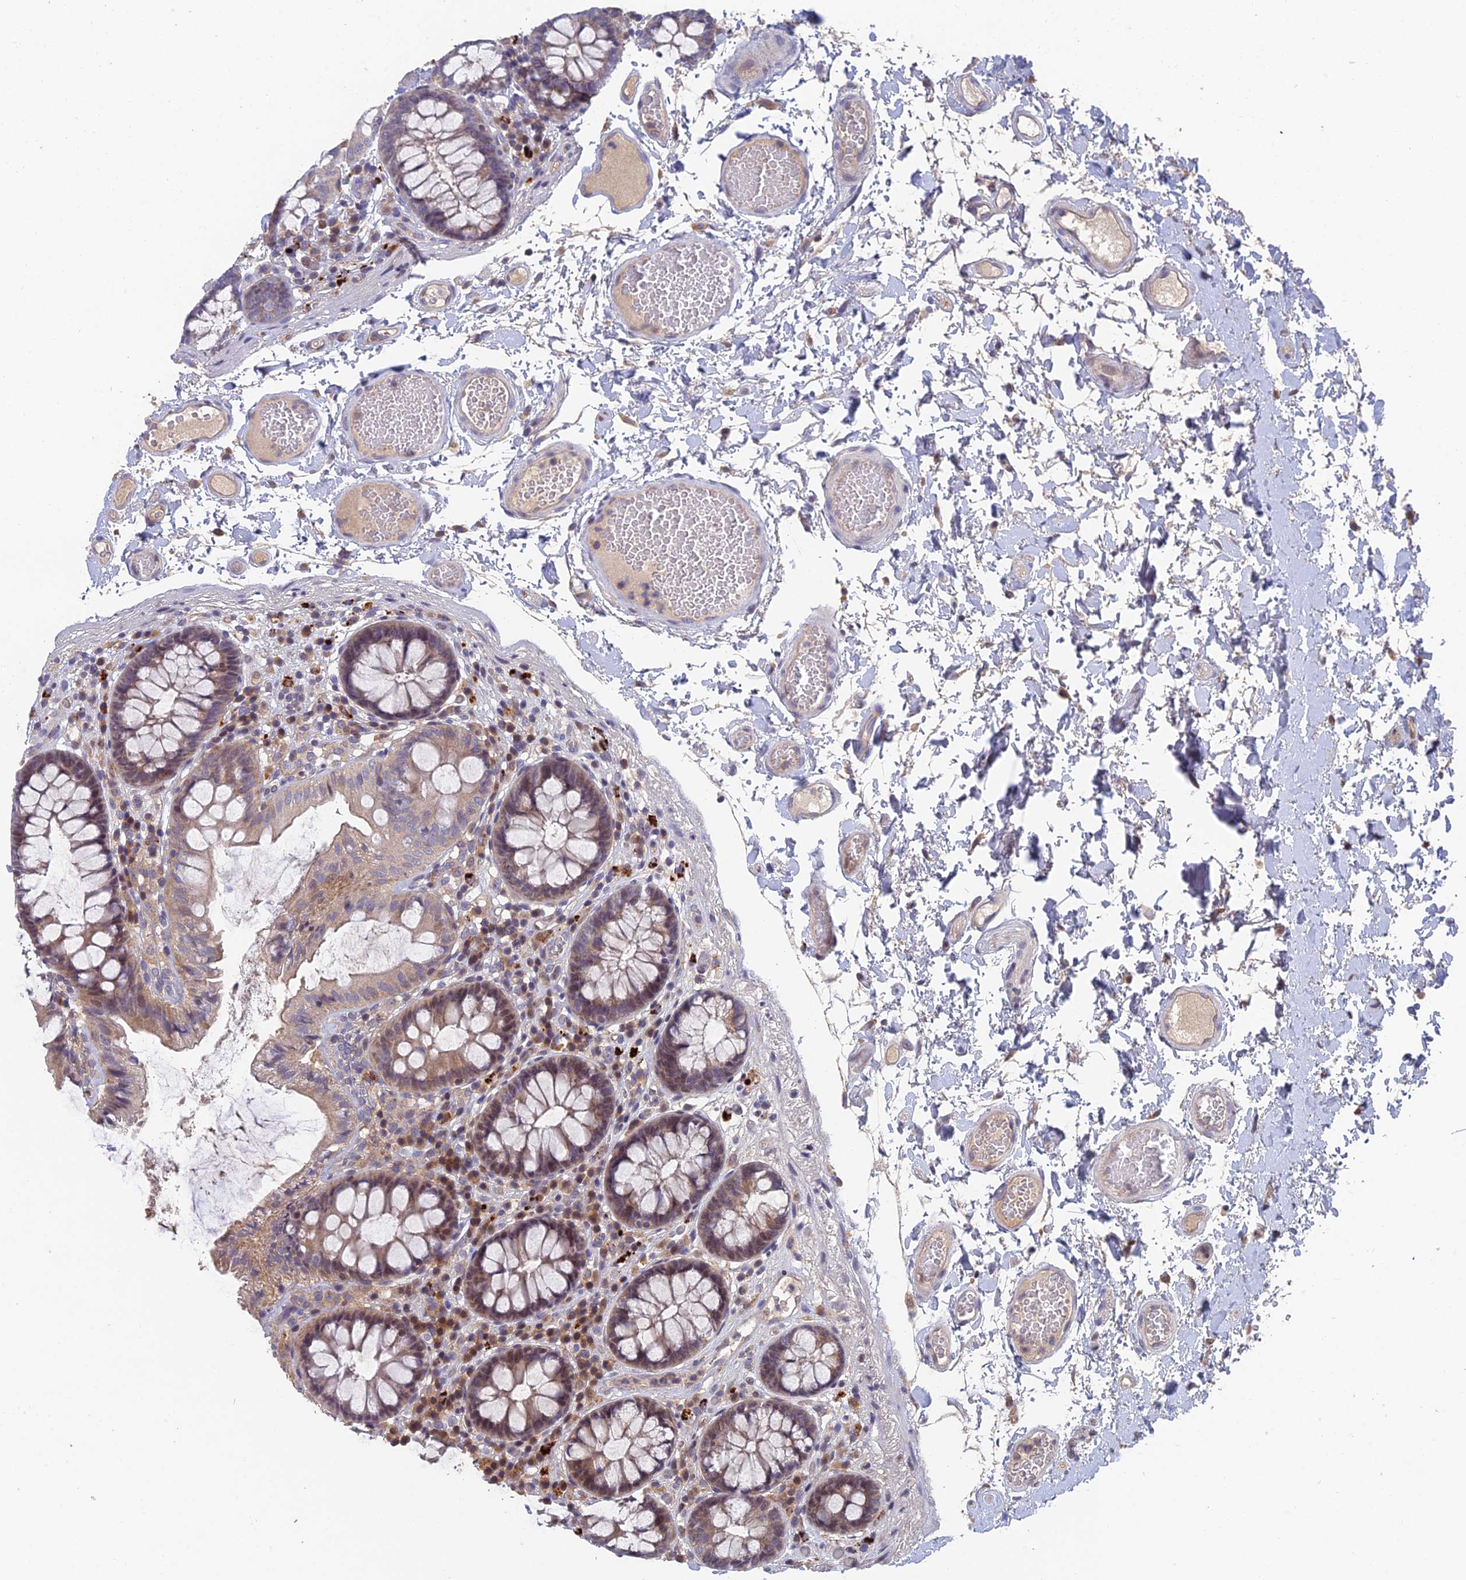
{"staining": {"intensity": "weak", "quantity": ">75%", "location": "cytoplasmic/membranous"}, "tissue": "colon", "cell_type": "Endothelial cells", "image_type": "normal", "snomed": [{"axis": "morphology", "description": "Normal tissue, NOS"}, {"axis": "topography", "description": "Colon"}], "caption": "The micrograph exhibits immunohistochemical staining of benign colon. There is weak cytoplasmic/membranous positivity is identified in about >75% of endothelial cells.", "gene": "ADAMTS13", "patient": {"sex": "male", "age": 84}}